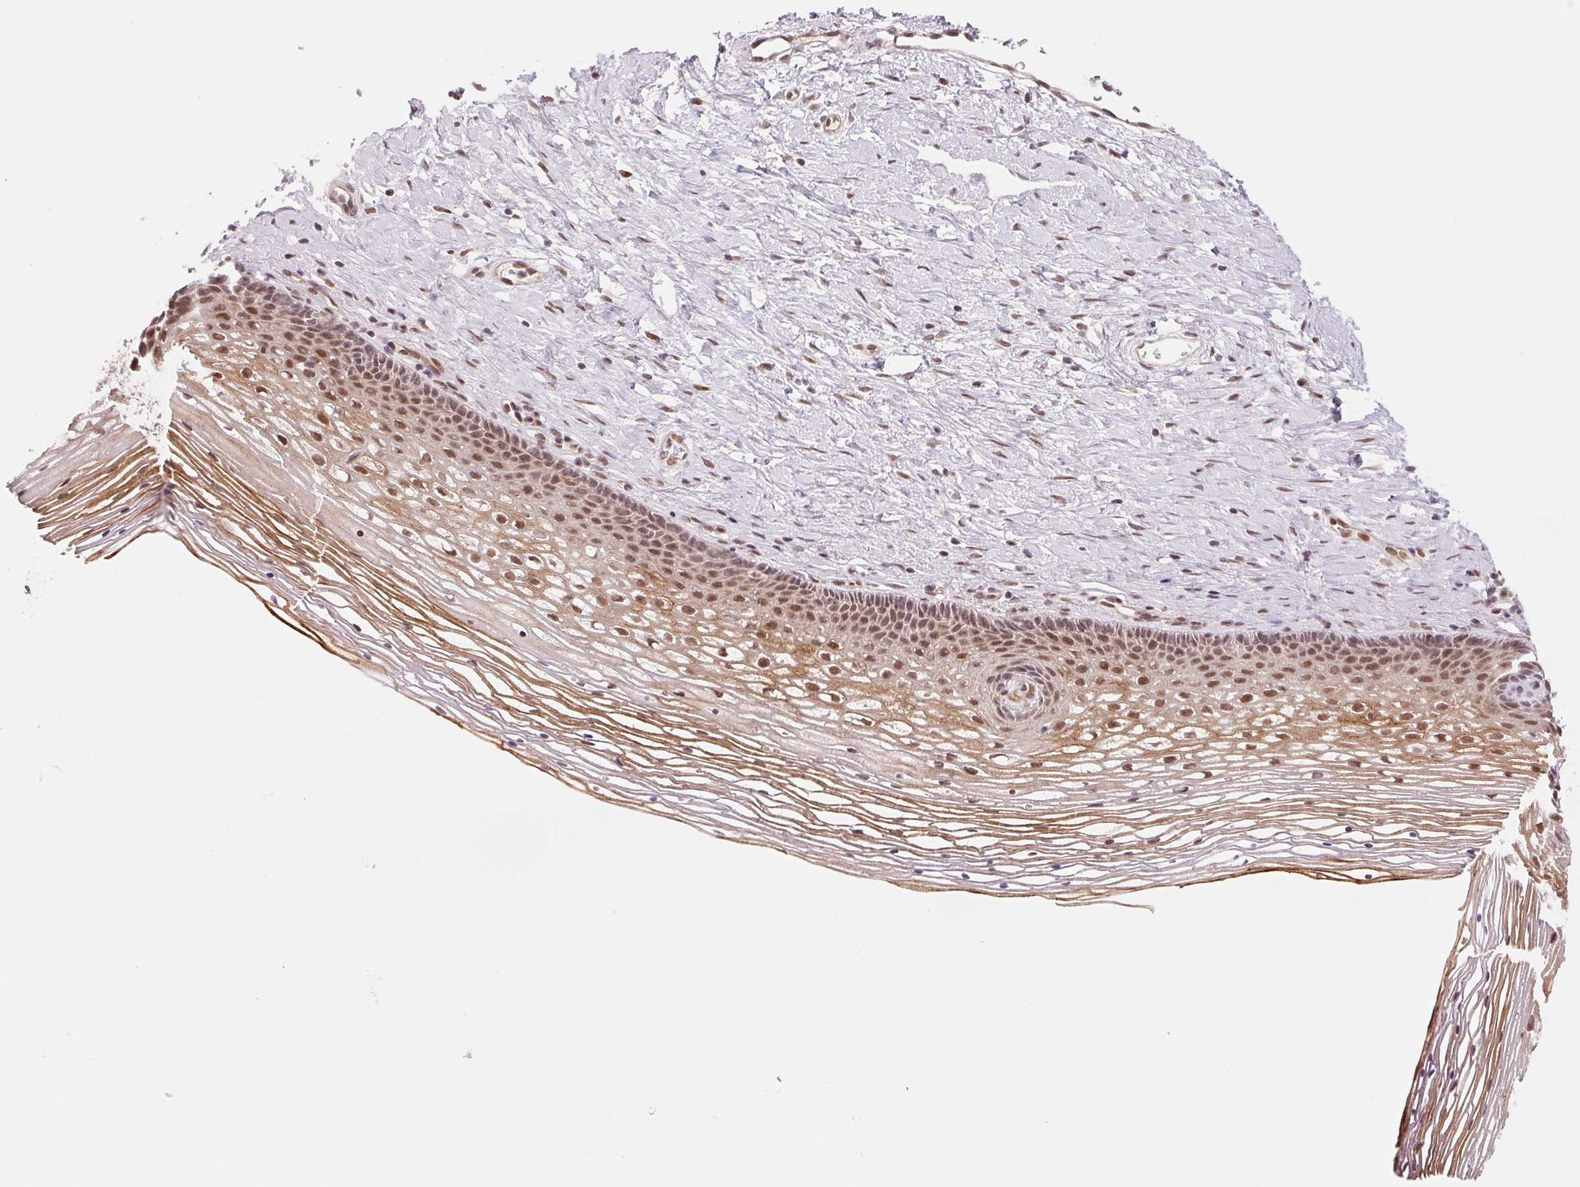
{"staining": {"intensity": "weak", "quantity": "25%-75%", "location": "nuclear"}, "tissue": "cervix", "cell_type": "Glandular cells", "image_type": "normal", "snomed": [{"axis": "morphology", "description": "Normal tissue, NOS"}, {"axis": "topography", "description": "Cervix"}], "caption": "High-magnification brightfield microscopy of normal cervix stained with DAB (3,3'-diaminobenzidine) (brown) and counterstained with hematoxylin (blue). glandular cells exhibit weak nuclear positivity is present in approximately25%-75% of cells.", "gene": "DNAJB6", "patient": {"sex": "female", "age": 34}}